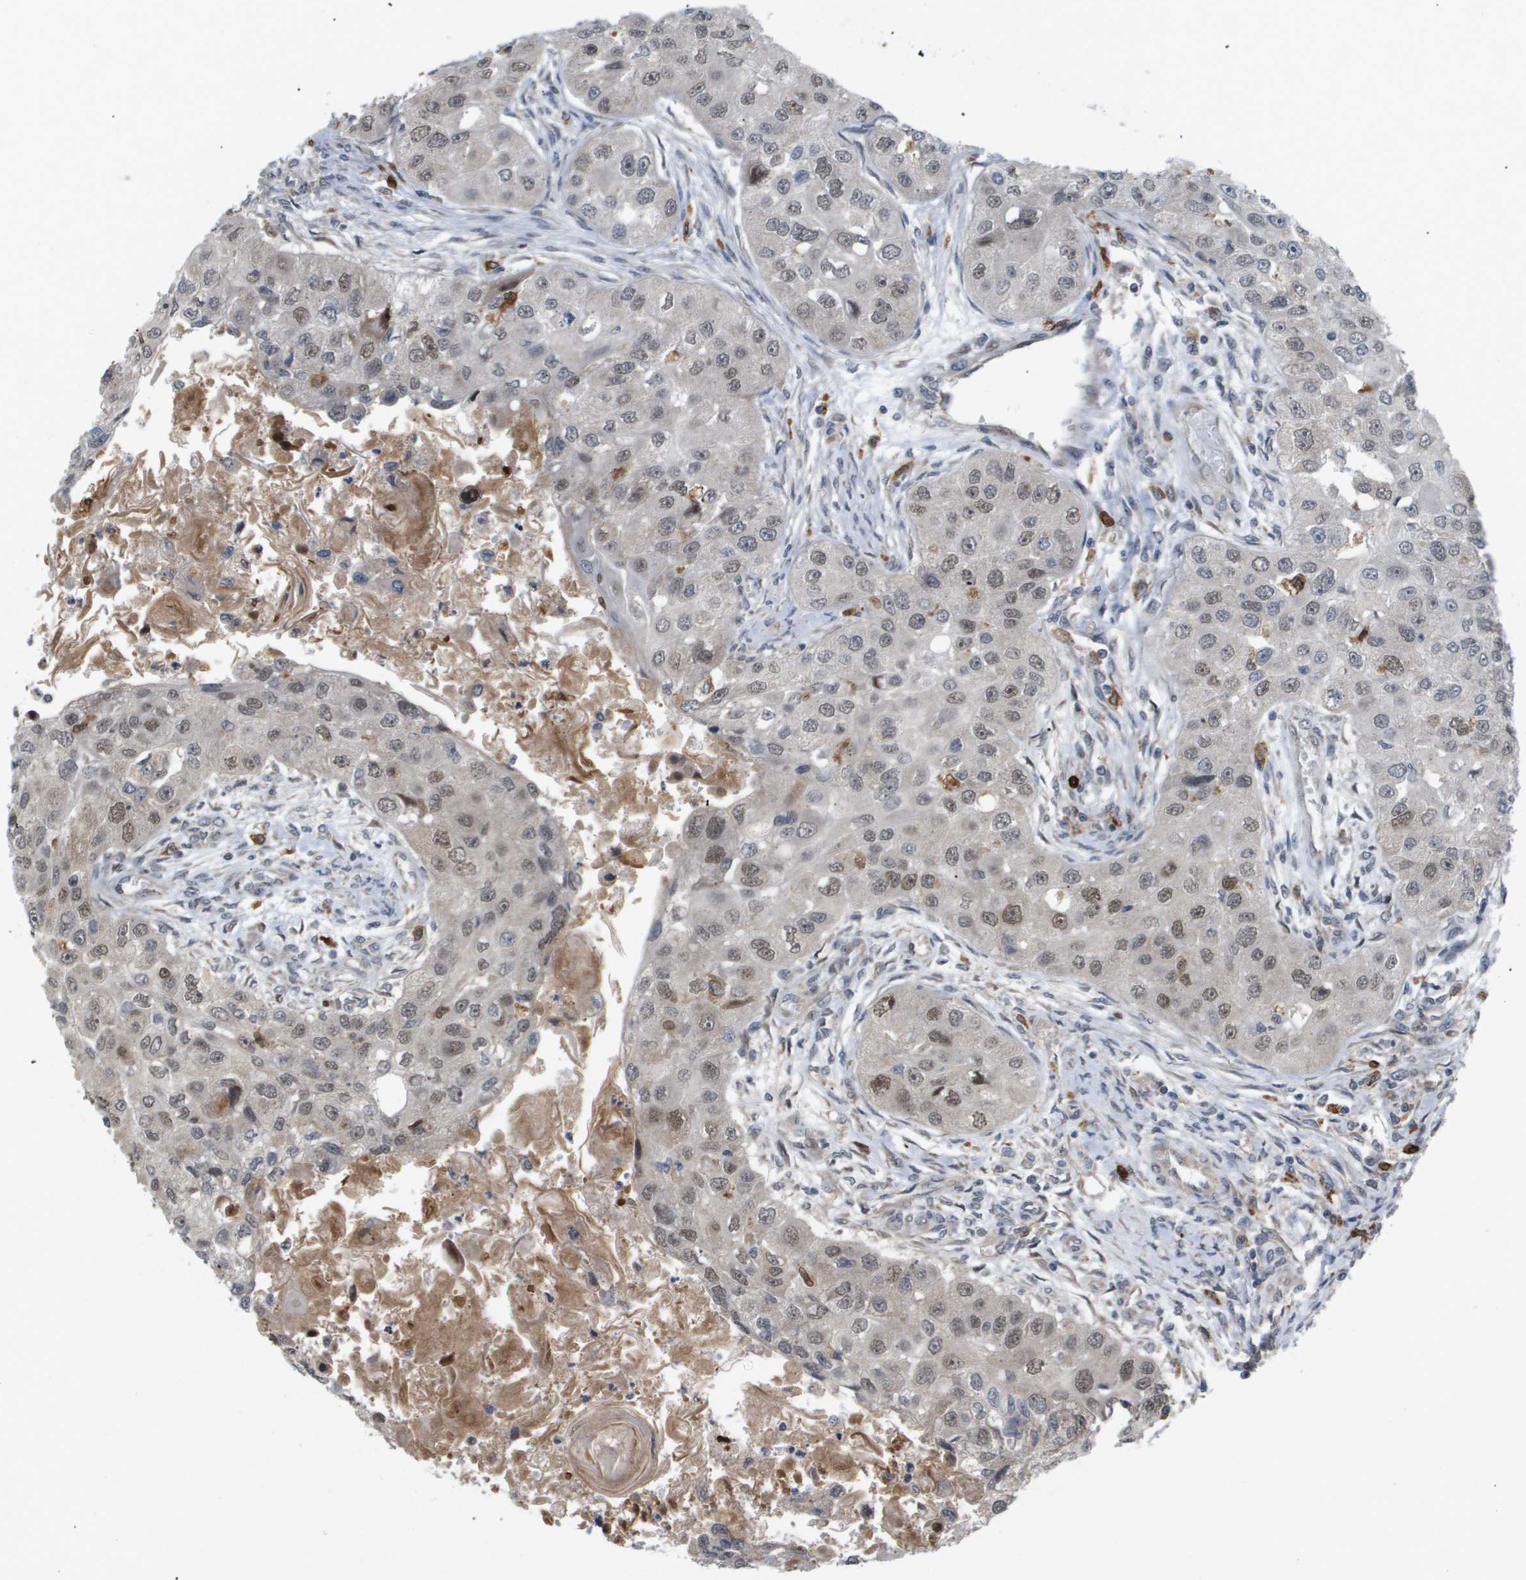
{"staining": {"intensity": "moderate", "quantity": ">75%", "location": "nuclear"}, "tissue": "head and neck cancer", "cell_type": "Tumor cells", "image_type": "cancer", "snomed": [{"axis": "morphology", "description": "Normal tissue, NOS"}, {"axis": "morphology", "description": "Squamous cell carcinoma, NOS"}, {"axis": "topography", "description": "Skeletal muscle"}, {"axis": "topography", "description": "Head-Neck"}], "caption": "A high-resolution image shows immunohistochemistry (IHC) staining of head and neck squamous cell carcinoma, which shows moderate nuclear staining in about >75% of tumor cells.", "gene": "PDGFB", "patient": {"sex": "male", "age": 51}}